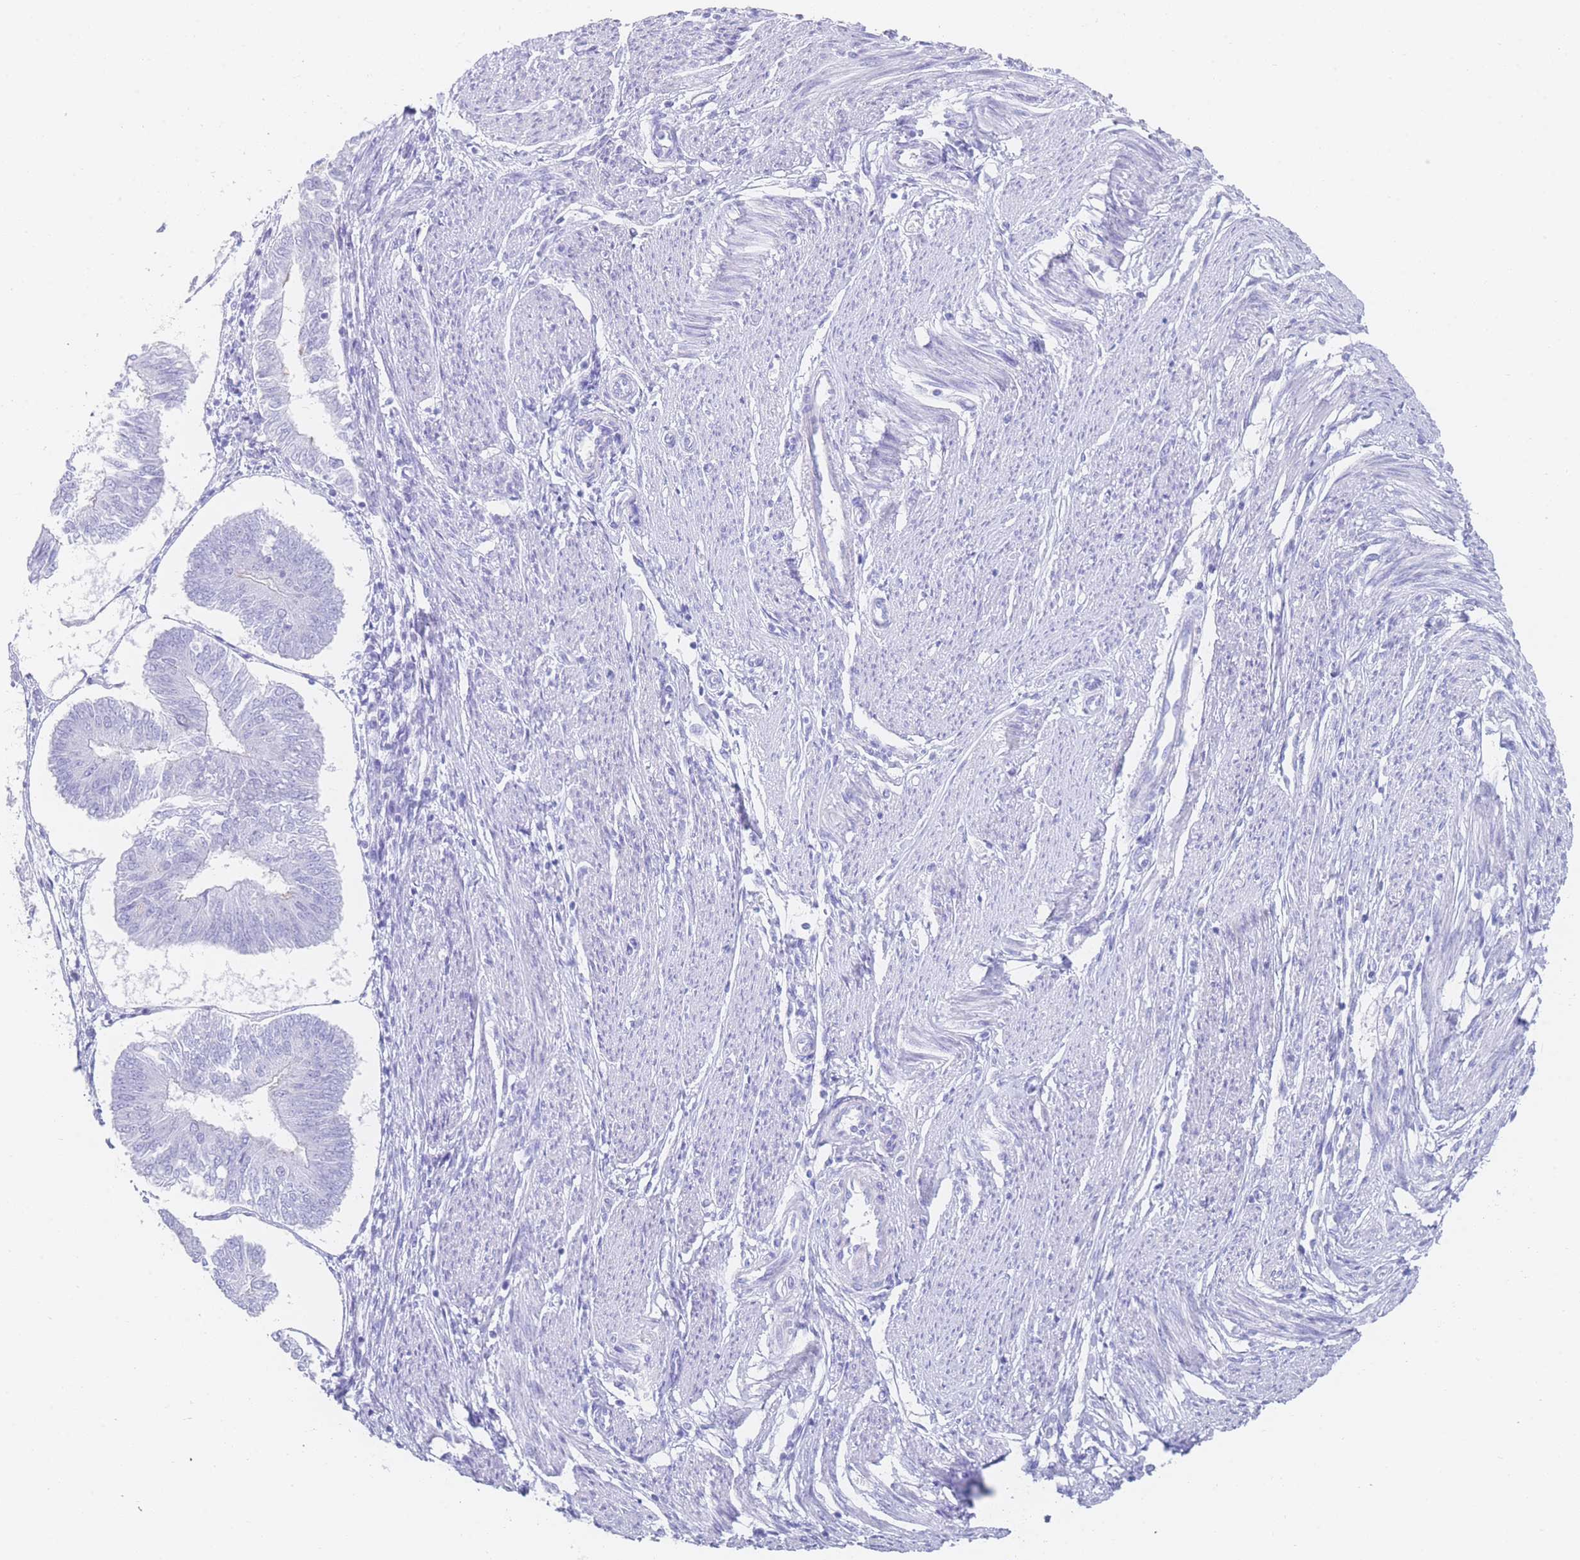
{"staining": {"intensity": "negative", "quantity": "none", "location": "none"}, "tissue": "endometrial cancer", "cell_type": "Tumor cells", "image_type": "cancer", "snomed": [{"axis": "morphology", "description": "Adenocarcinoma, NOS"}, {"axis": "topography", "description": "Endometrium"}], "caption": "DAB (3,3'-diaminobenzidine) immunohistochemical staining of human endometrial cancer displays no significant positivity in tumor cells.", "gene": "LRRC37A", "patient": {"sex": "female", "age": 58}}